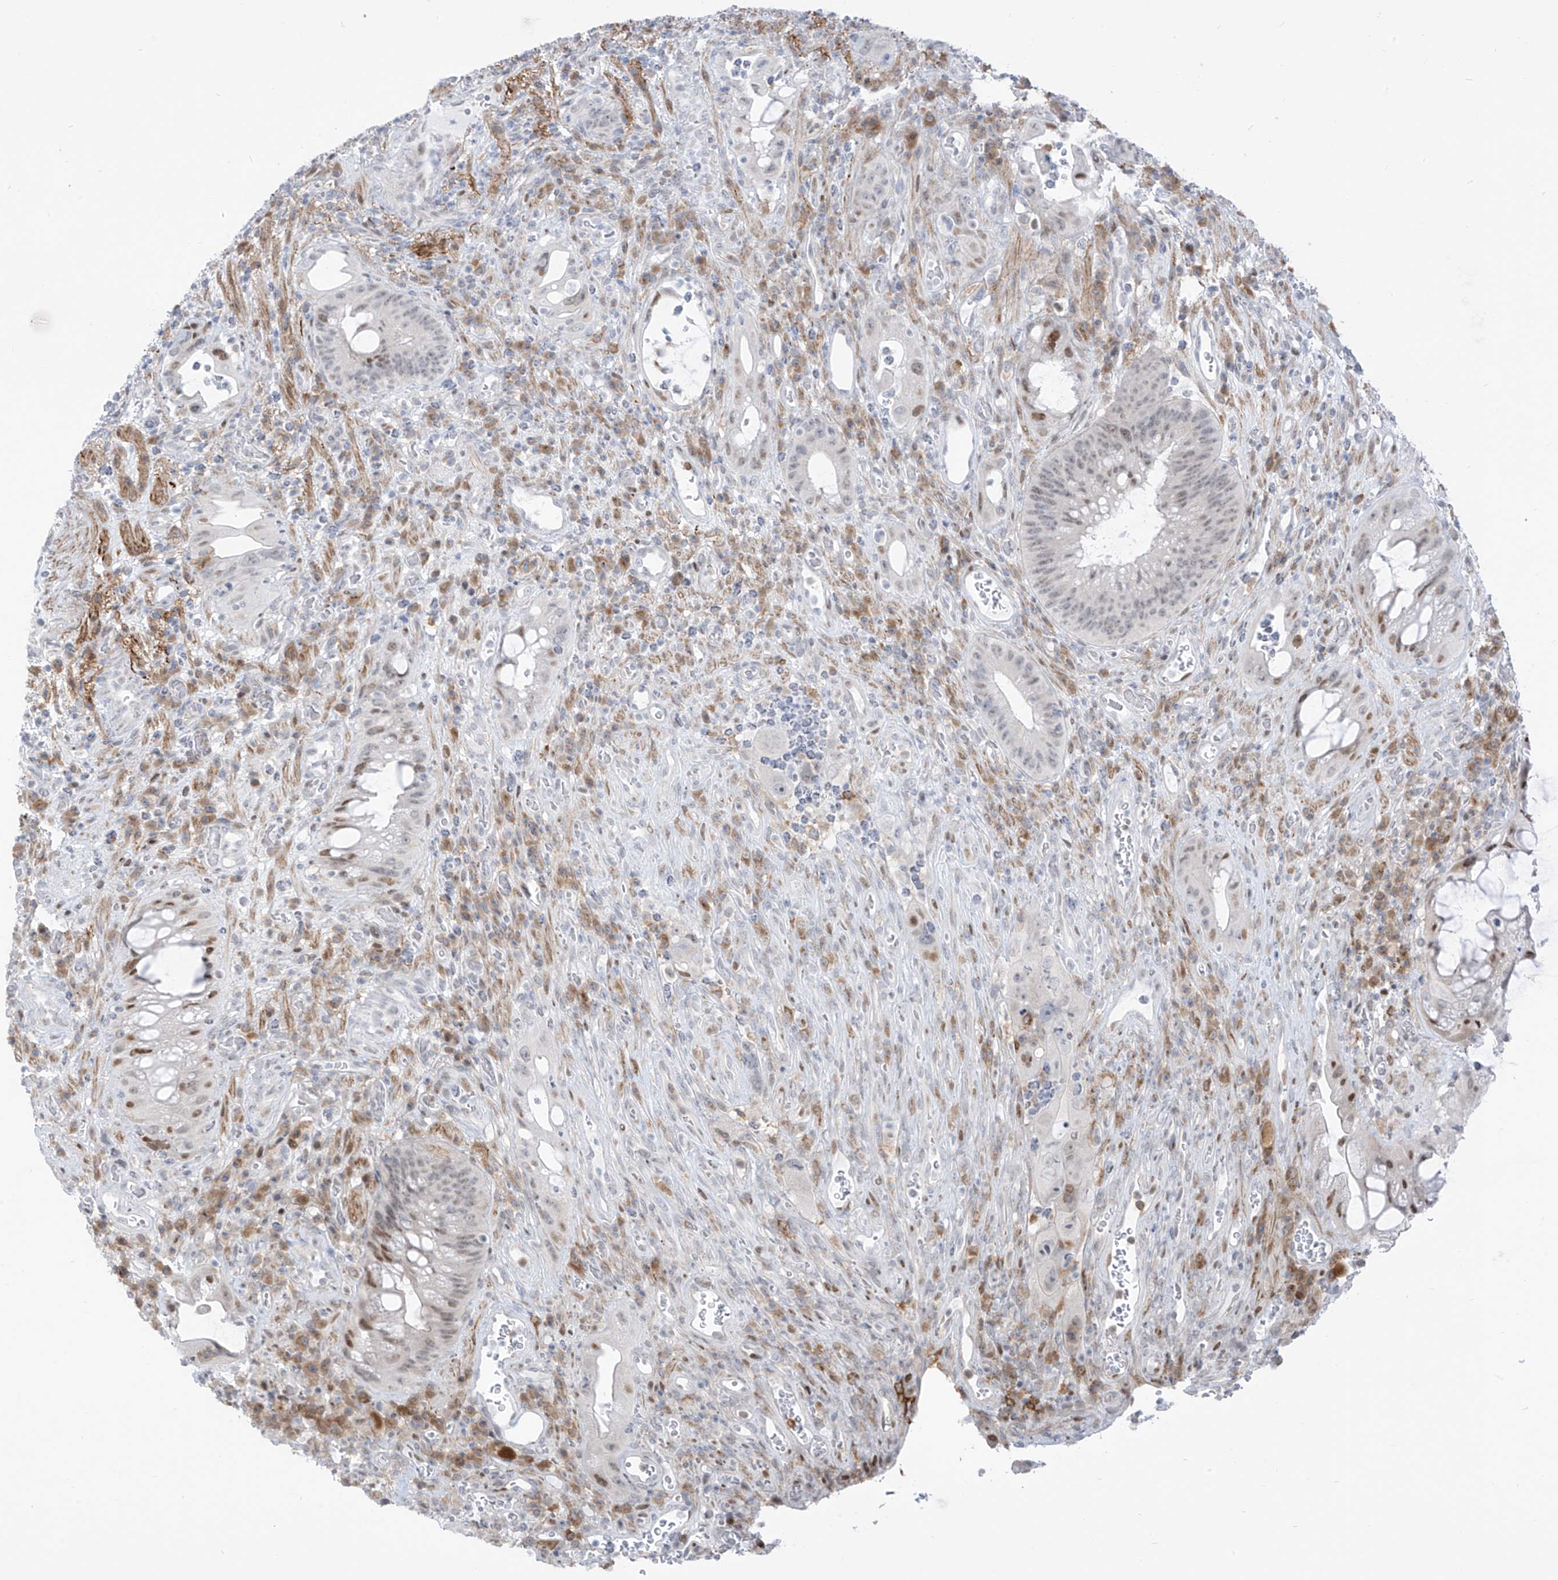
{"staining": {"intensity": "weak", "quantity": "25%-75%", "location": "nuclear"}, "tissue": "colorectal cancer", "cell_type": "Tumor cells", "image_type": "cancer", "snomed": [{"axis": "morphology", "description": "Adenocarcinoma, NOS"}, {"axis": "topography", "description": "Rectum"}], "caption": "Colorectal cancer stained with a protein marker demonstrates weak staining in tumor cells.", "gene": "LIN9", "patient": {"sex": "male", "age": 59}}